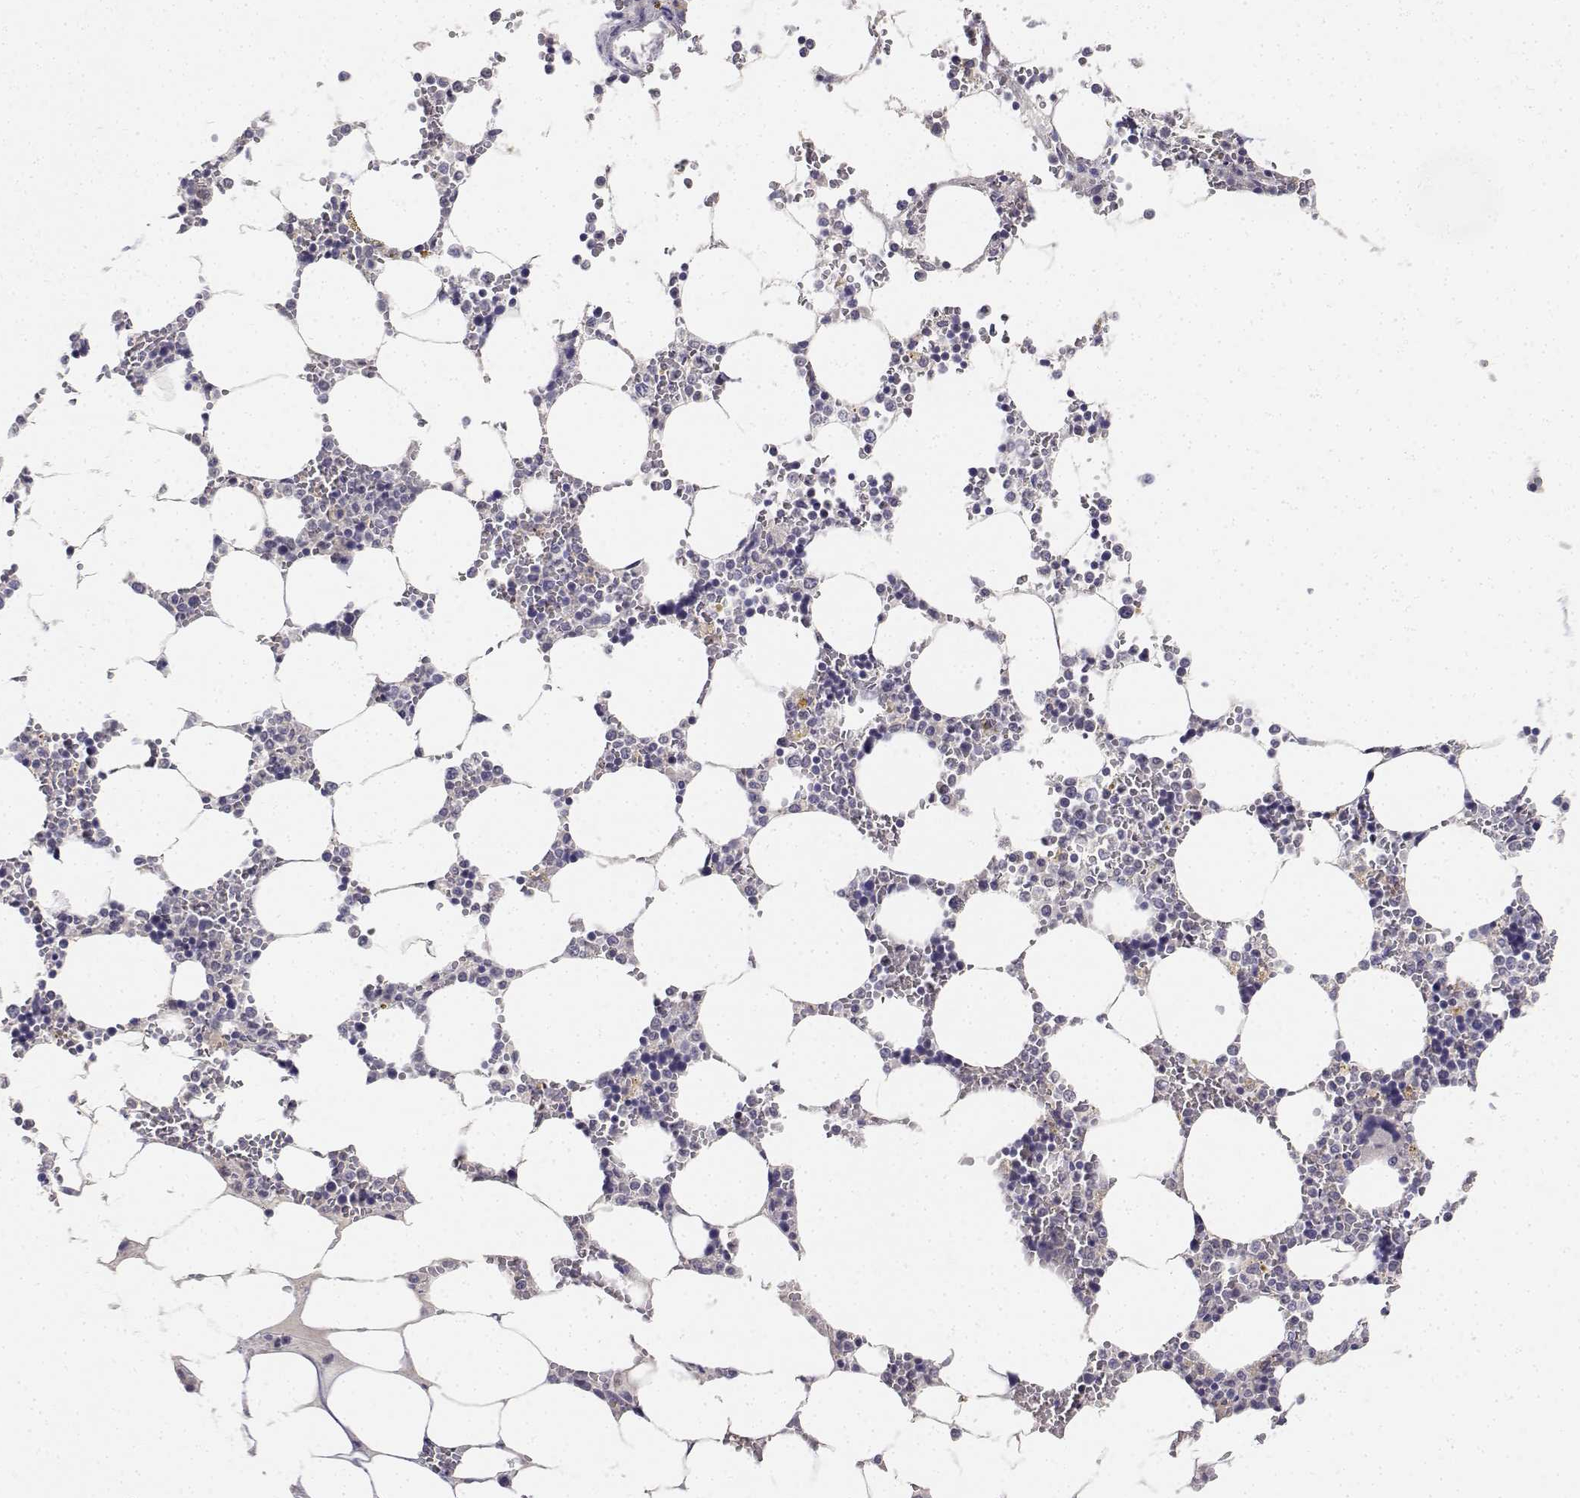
{"staining": {"intensity": "negative", "quantity": "none", "location": "none"}, "tissue": "bone marrow", "cell_type": "Hematopoietic cells", "image_type": "normal", "snomed": [{"axis": "morphology", "description": "Normal tissue, NOS"}, {"axis": "topography", "description": "Bone marrow"}], "caption": "Immunohistochemistry photomicrograph of benign bone marrow stained for a protein (brown), which reveals no expression in hematopoietic cells.", "gene": "PAEP", "patient": {"sex": "male", "age": 64}}